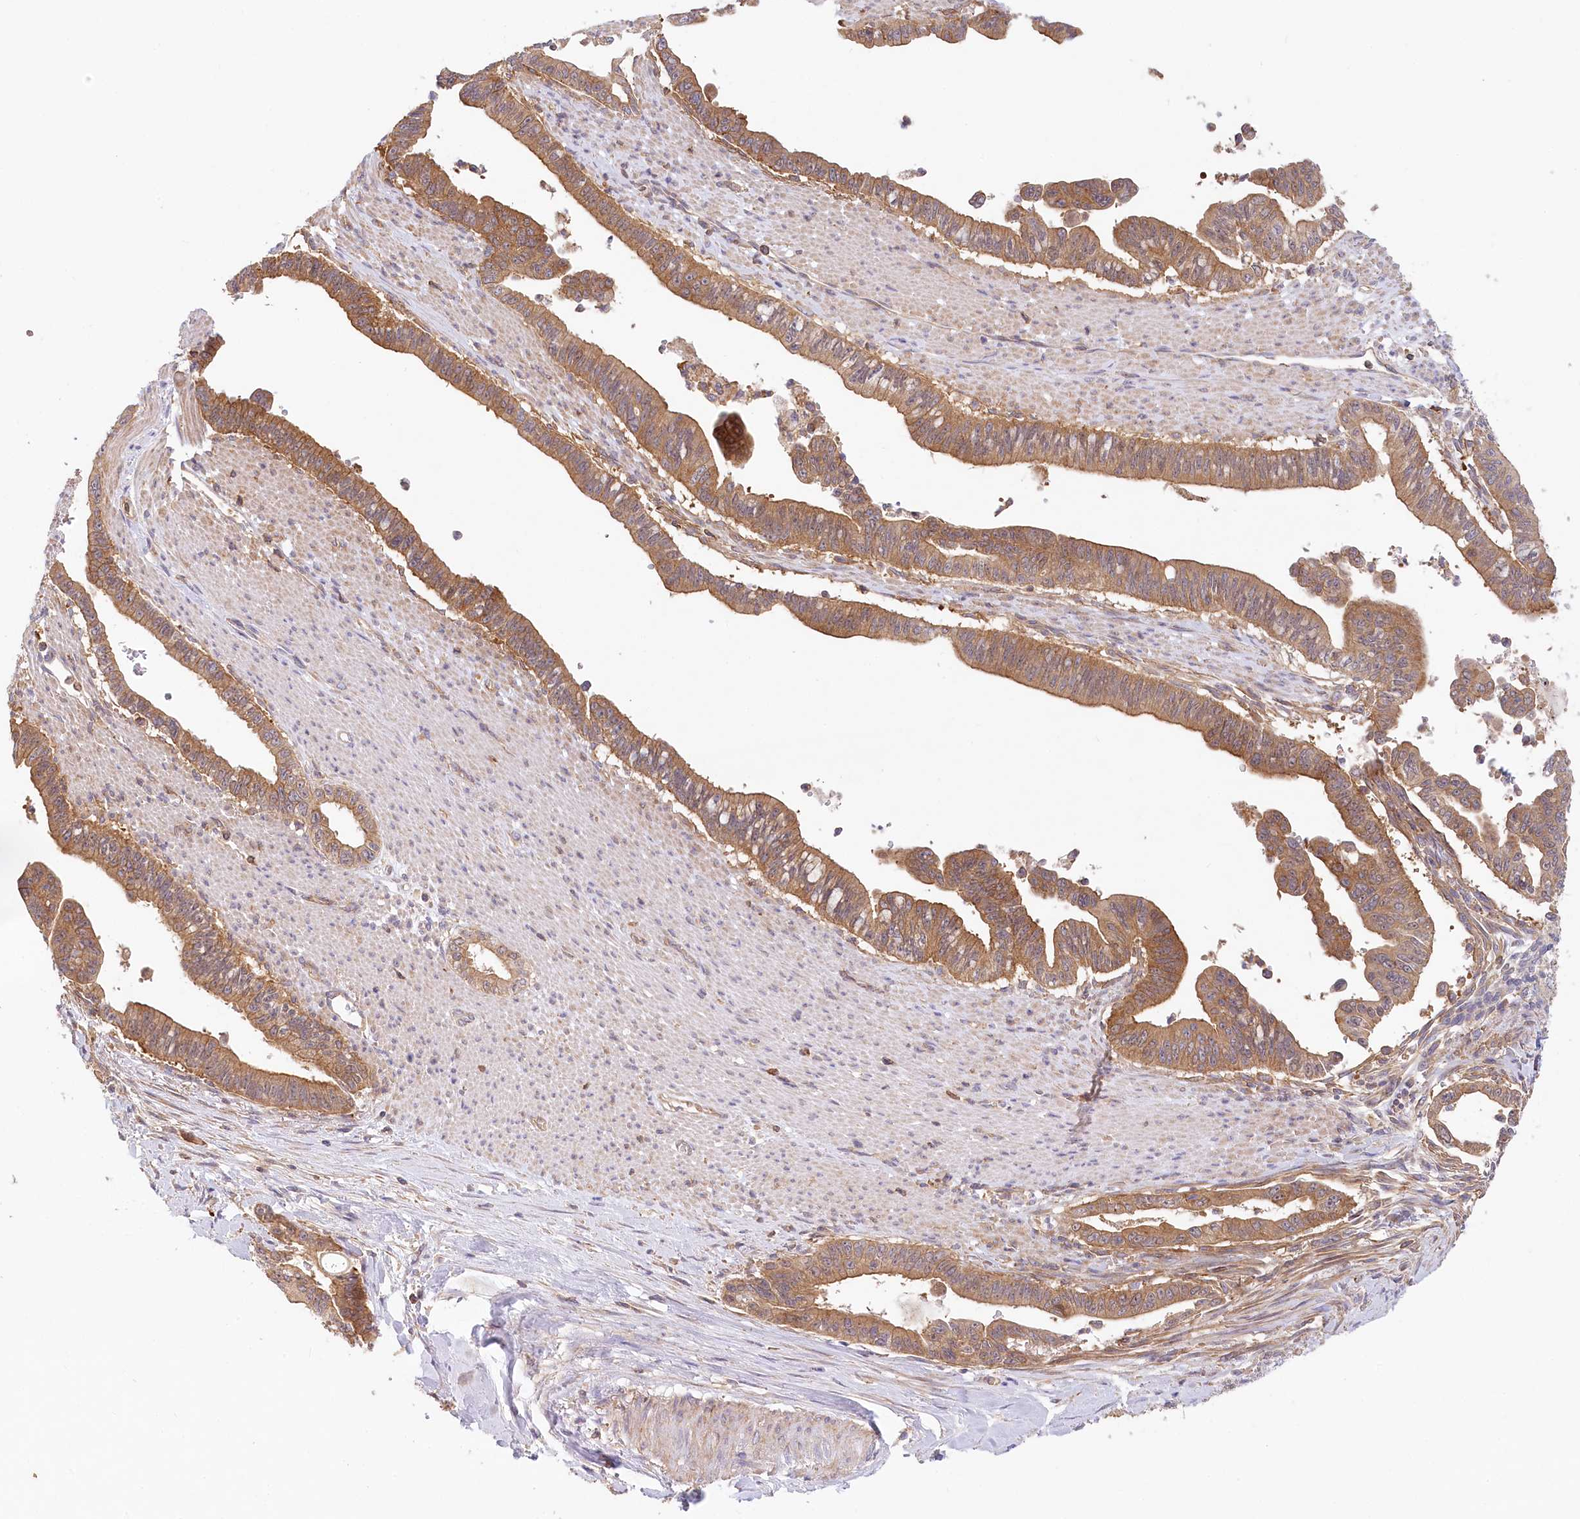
{"staining": {"intensity": "moderate", "quantity": ">75%", "location": "cytoplasmic/membranous"}, "tissue": "pancreatic cancer", "cell_type": "Tumor cells", "image_type": "cancer", "snomed": [{"axis": "morphology", "description": "Adenocarcinoma, NOS"}, {"axis": "topography", "description": "Pancreas"}], "caption": "Pancreatic cancer stained with a protein marker shows moderate staining in tumor cells.", "gene": "UMPS", "patient": {"sex": "male", "age": 70}}